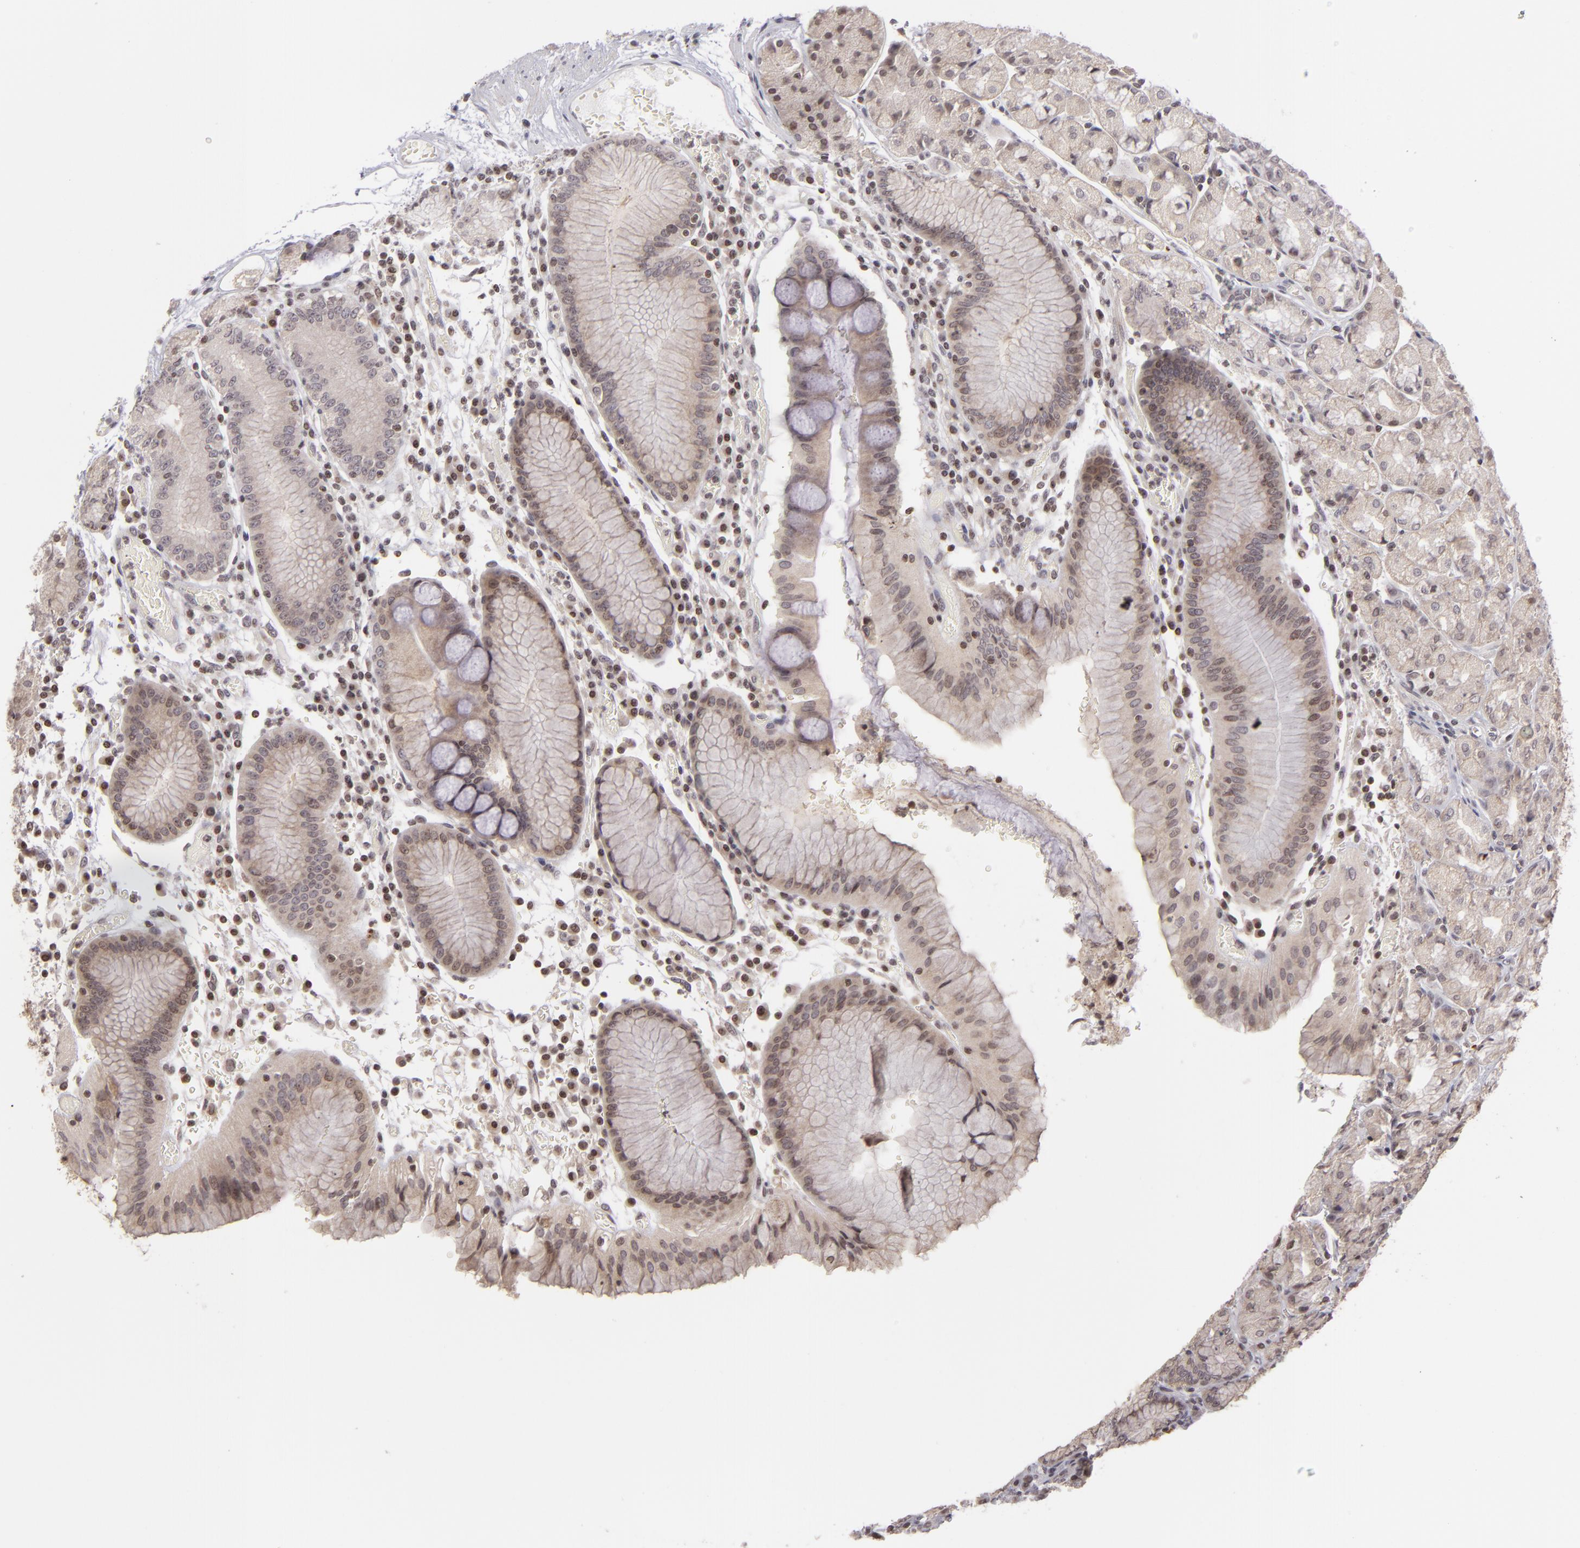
{"staining": {"intensity": "weak", "quantity": "<25%", "location": "nuclear"}, "tissue": "stomach", "cell_type": "Glandular cells", "image_type": "normal", "snomed": [{"axis": "morphology", "description": "Normal tissue, NOS"}, {"axis": "topography", "description": "Stomach, lower"}], "caption": "IHC of unremarkable stomach shows no expression in glandular cells.", "gene": "AKAP6", "patient": {"sex": "female", "age": 73}}